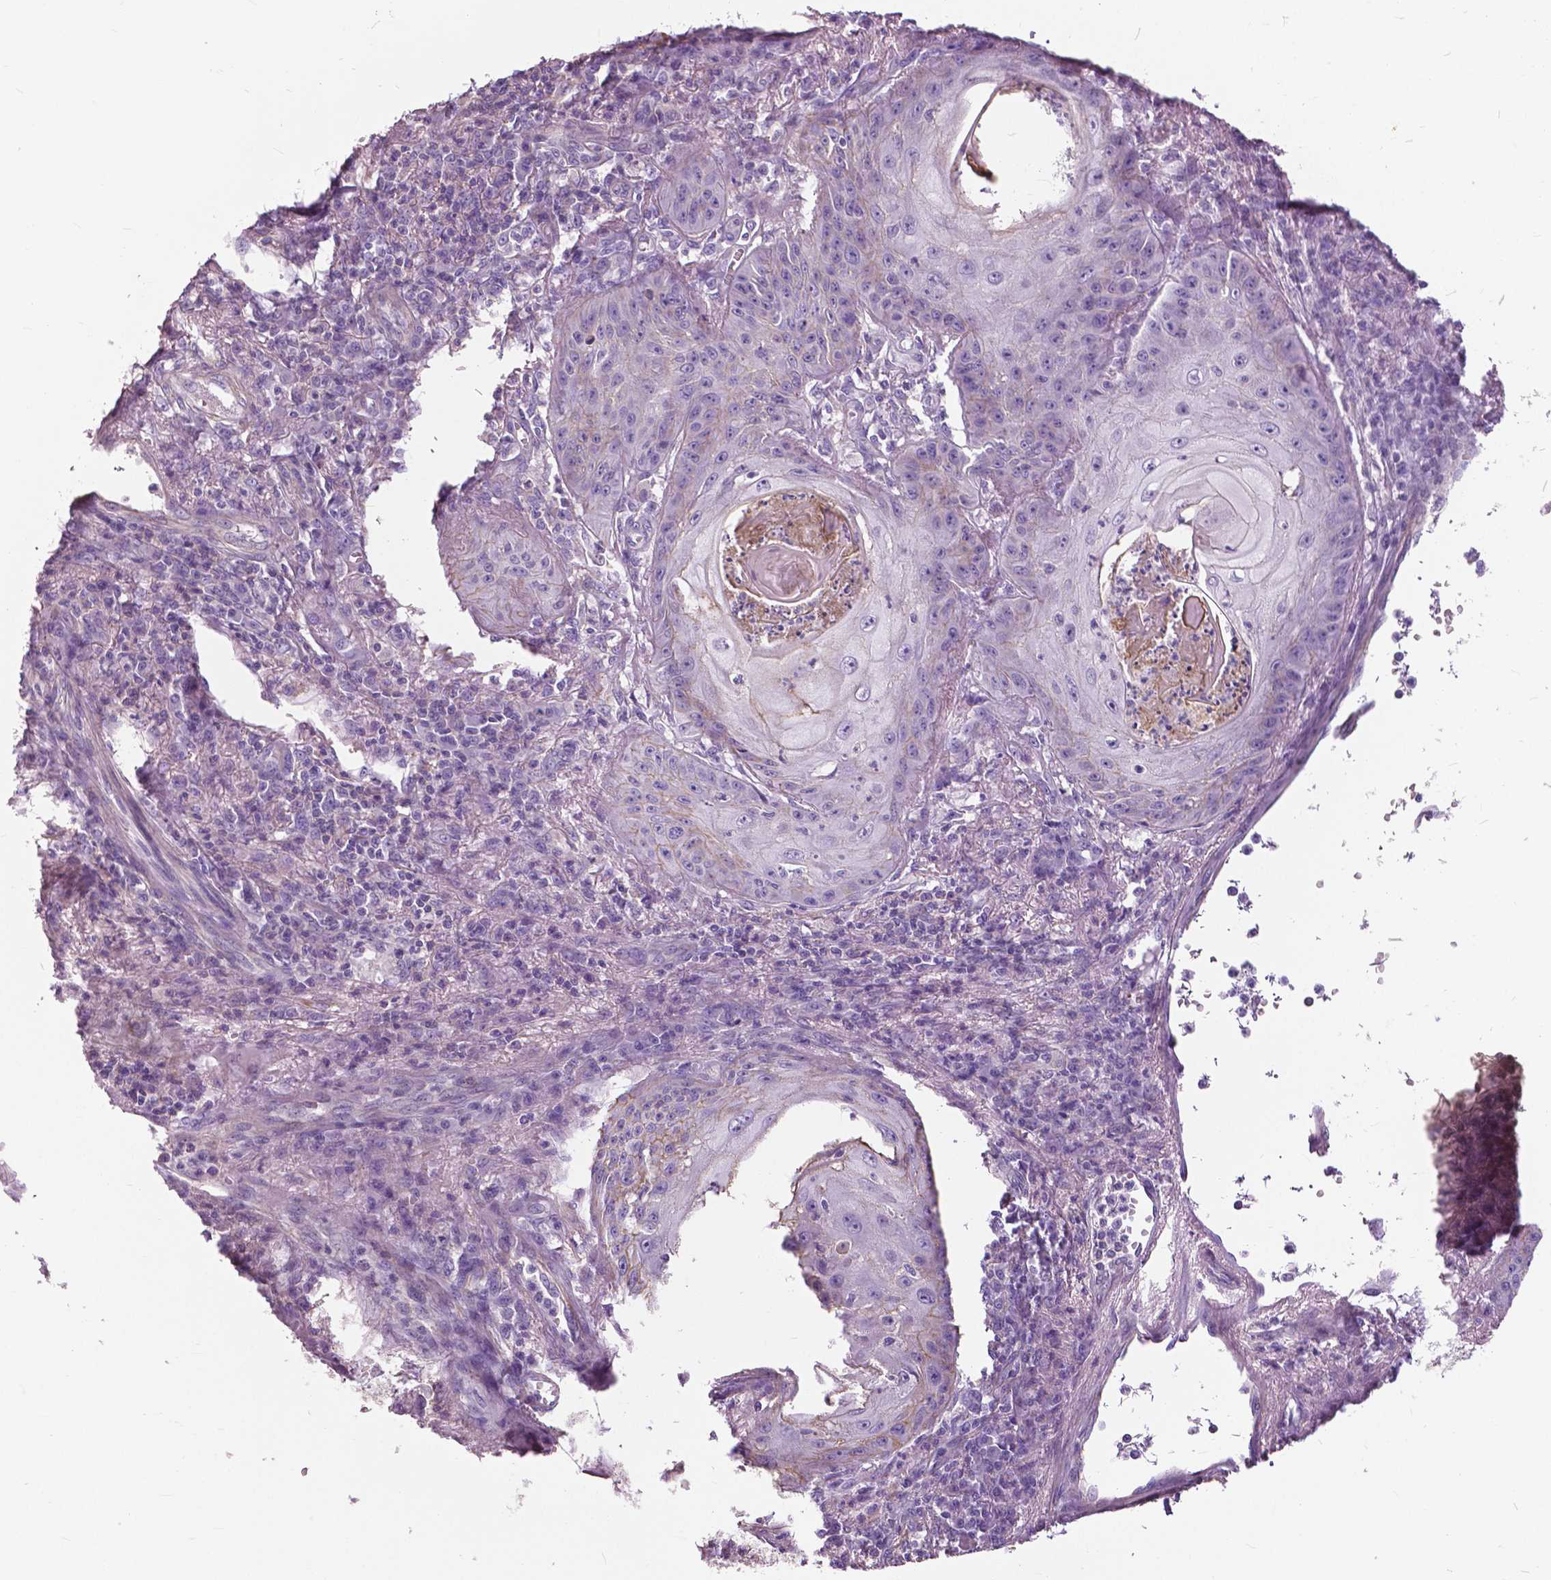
{"staining": {"intensity": "negative", "quantity": "none", "location": "none"}, "tissue": "skin cancer", "cell_type": "Tumor cells", "image_type": "cancer", "snomed": [{"axis": "morphology", "description": "Squamous cell carcinoma, NOS"}, {"axis": "topography", "description": "Skin"}], "caption": "IHC of human skin cancer demonstrates no expression in tumor cells.", "gene": "ANXA13", "patient": {"sex": "male", "age": 70}}